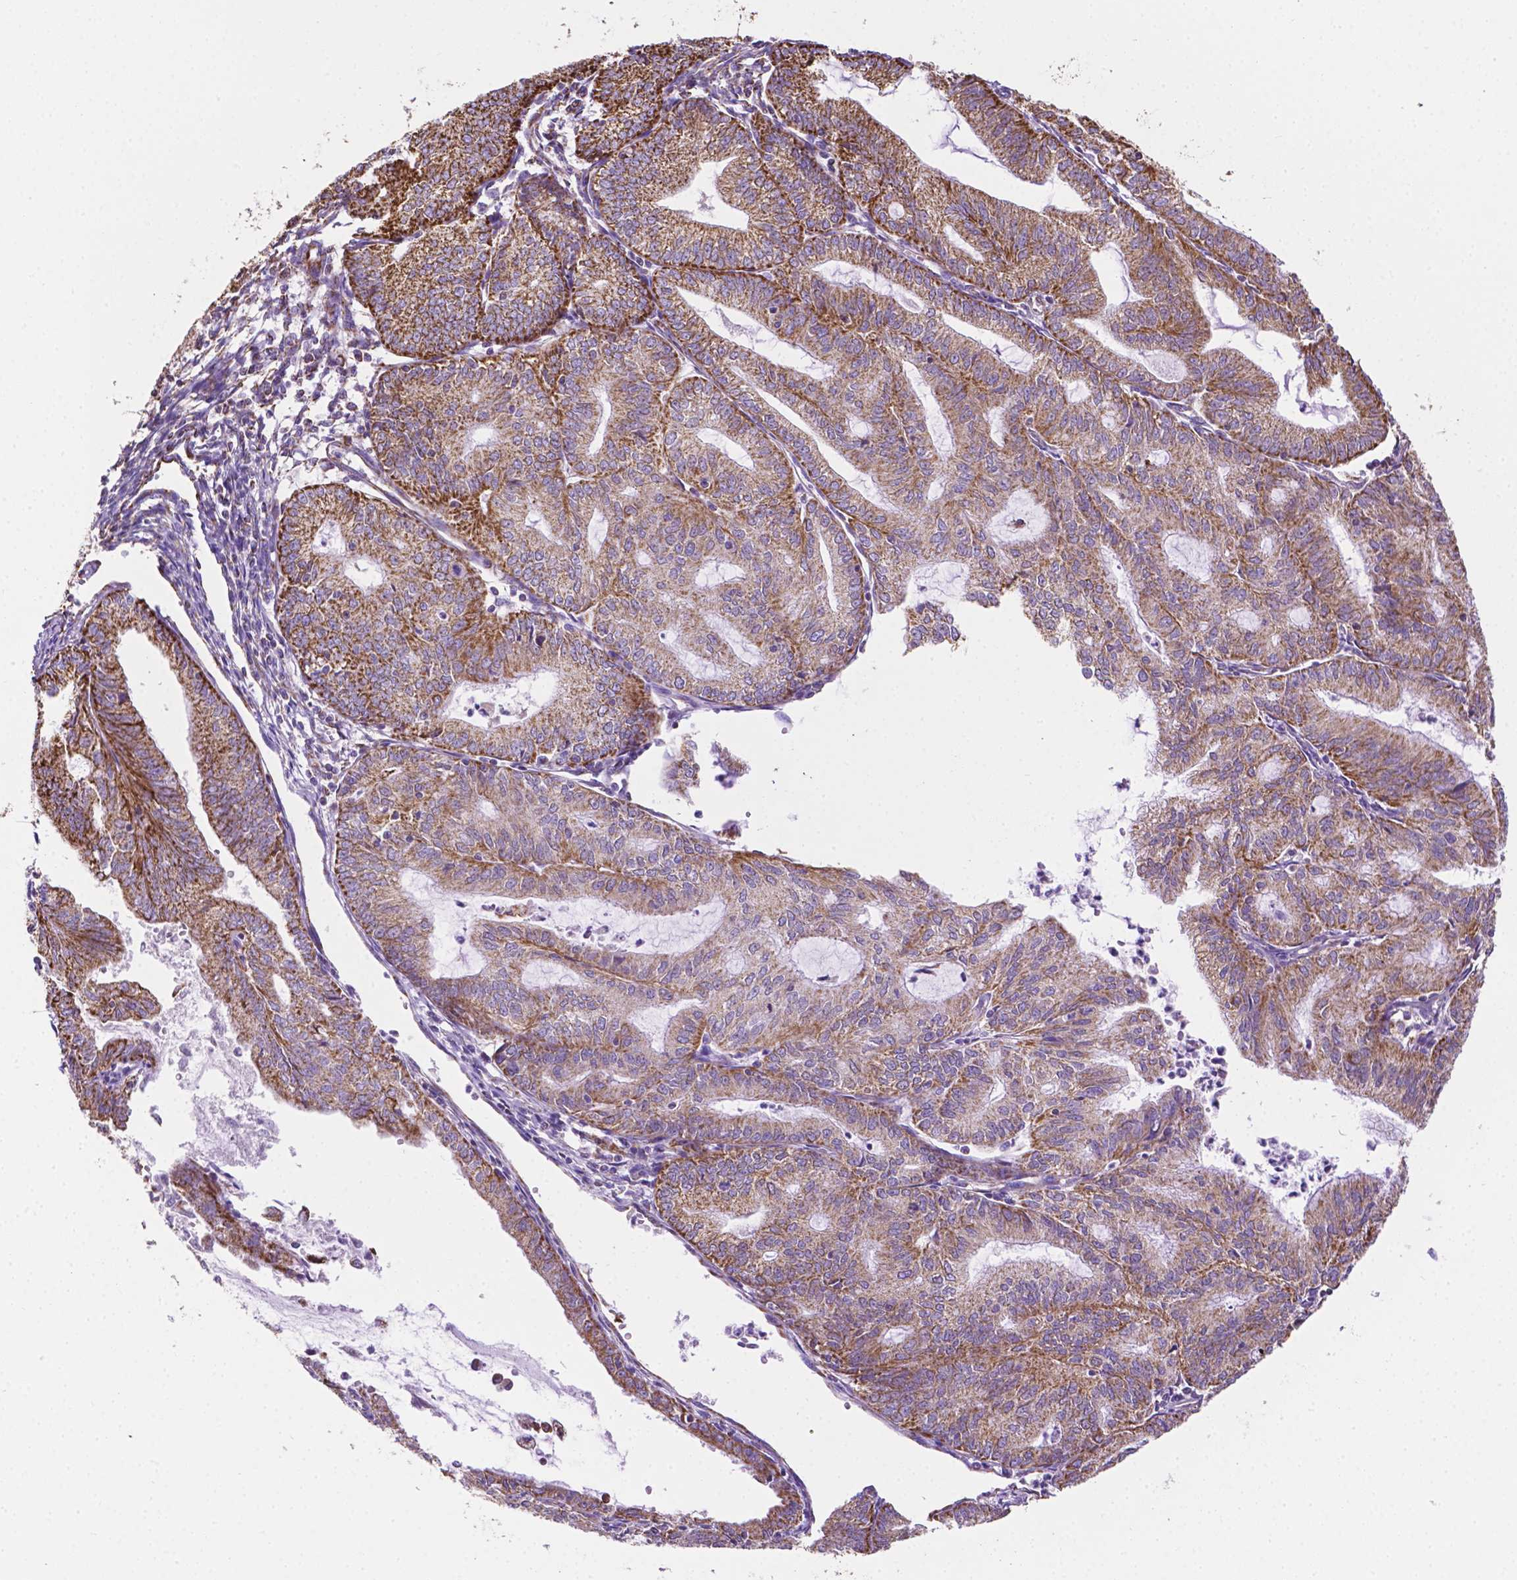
{"staining": {"intensity": "strong", "quantity": "25%-75%", "location": "cytoplasmic/membranous"}, "tissue": "endometrial cancer", "cell_type": "Tumor cells", "image_type": "cancer", "snomed": [{"axis": "morphology", "description": "Adenocarcinoma, NOS"}, {"axis": "topography", "description": "Endometrium"}], "caption": "This micrograph shows endometrial cancer stained with immunohistochemistry (IHC) to label a protein in brown. The cytoplasmic/membranous of tumor cells show strong positivity for the protein. Nuclei are counter-stained blue.", "gene": "RMDN3", "patient": {"sex": "female", "age": 70}}